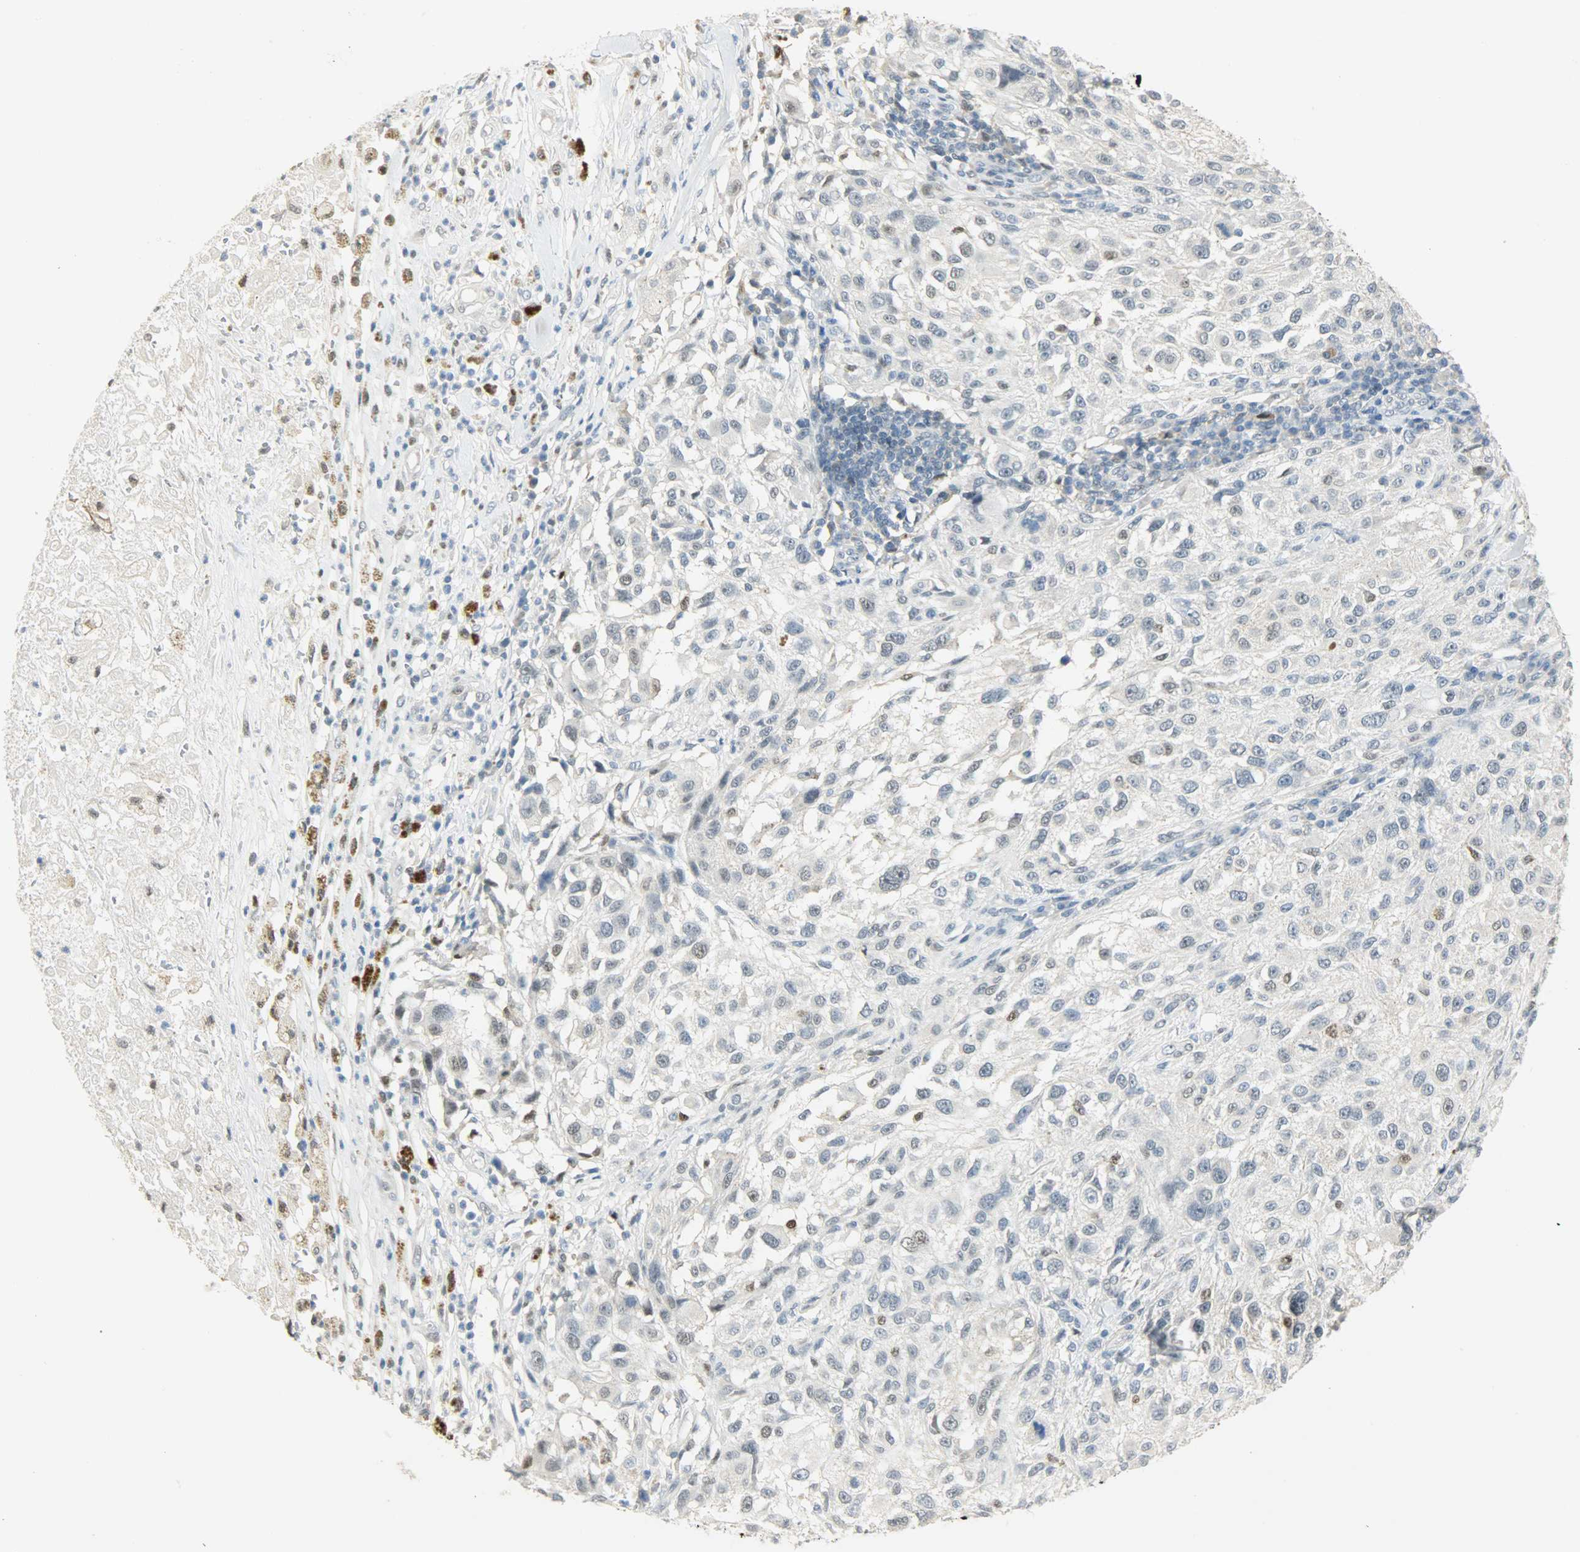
{"staining": {"intensity": "negative", "quantity": "none", "location": "none"}, "tissue": "melanoma", "cell_type": "Tumor cells", "image_type": "cancer", "snomed": [{"axis": "morphology", "description": "Necrosis, NOS"}, {"axis": "morphology", "description": "Malignant melanoma, NOS"}, {"axis": "topography", "description": "Skin"}], "caption": "A high-resolution histopathology image shows immunohistochemistry staining of melanoma, which shows no significant positivity in tumor cells.", "gene": "PPARG", "patient": {"sex": "female", "age": 87}}